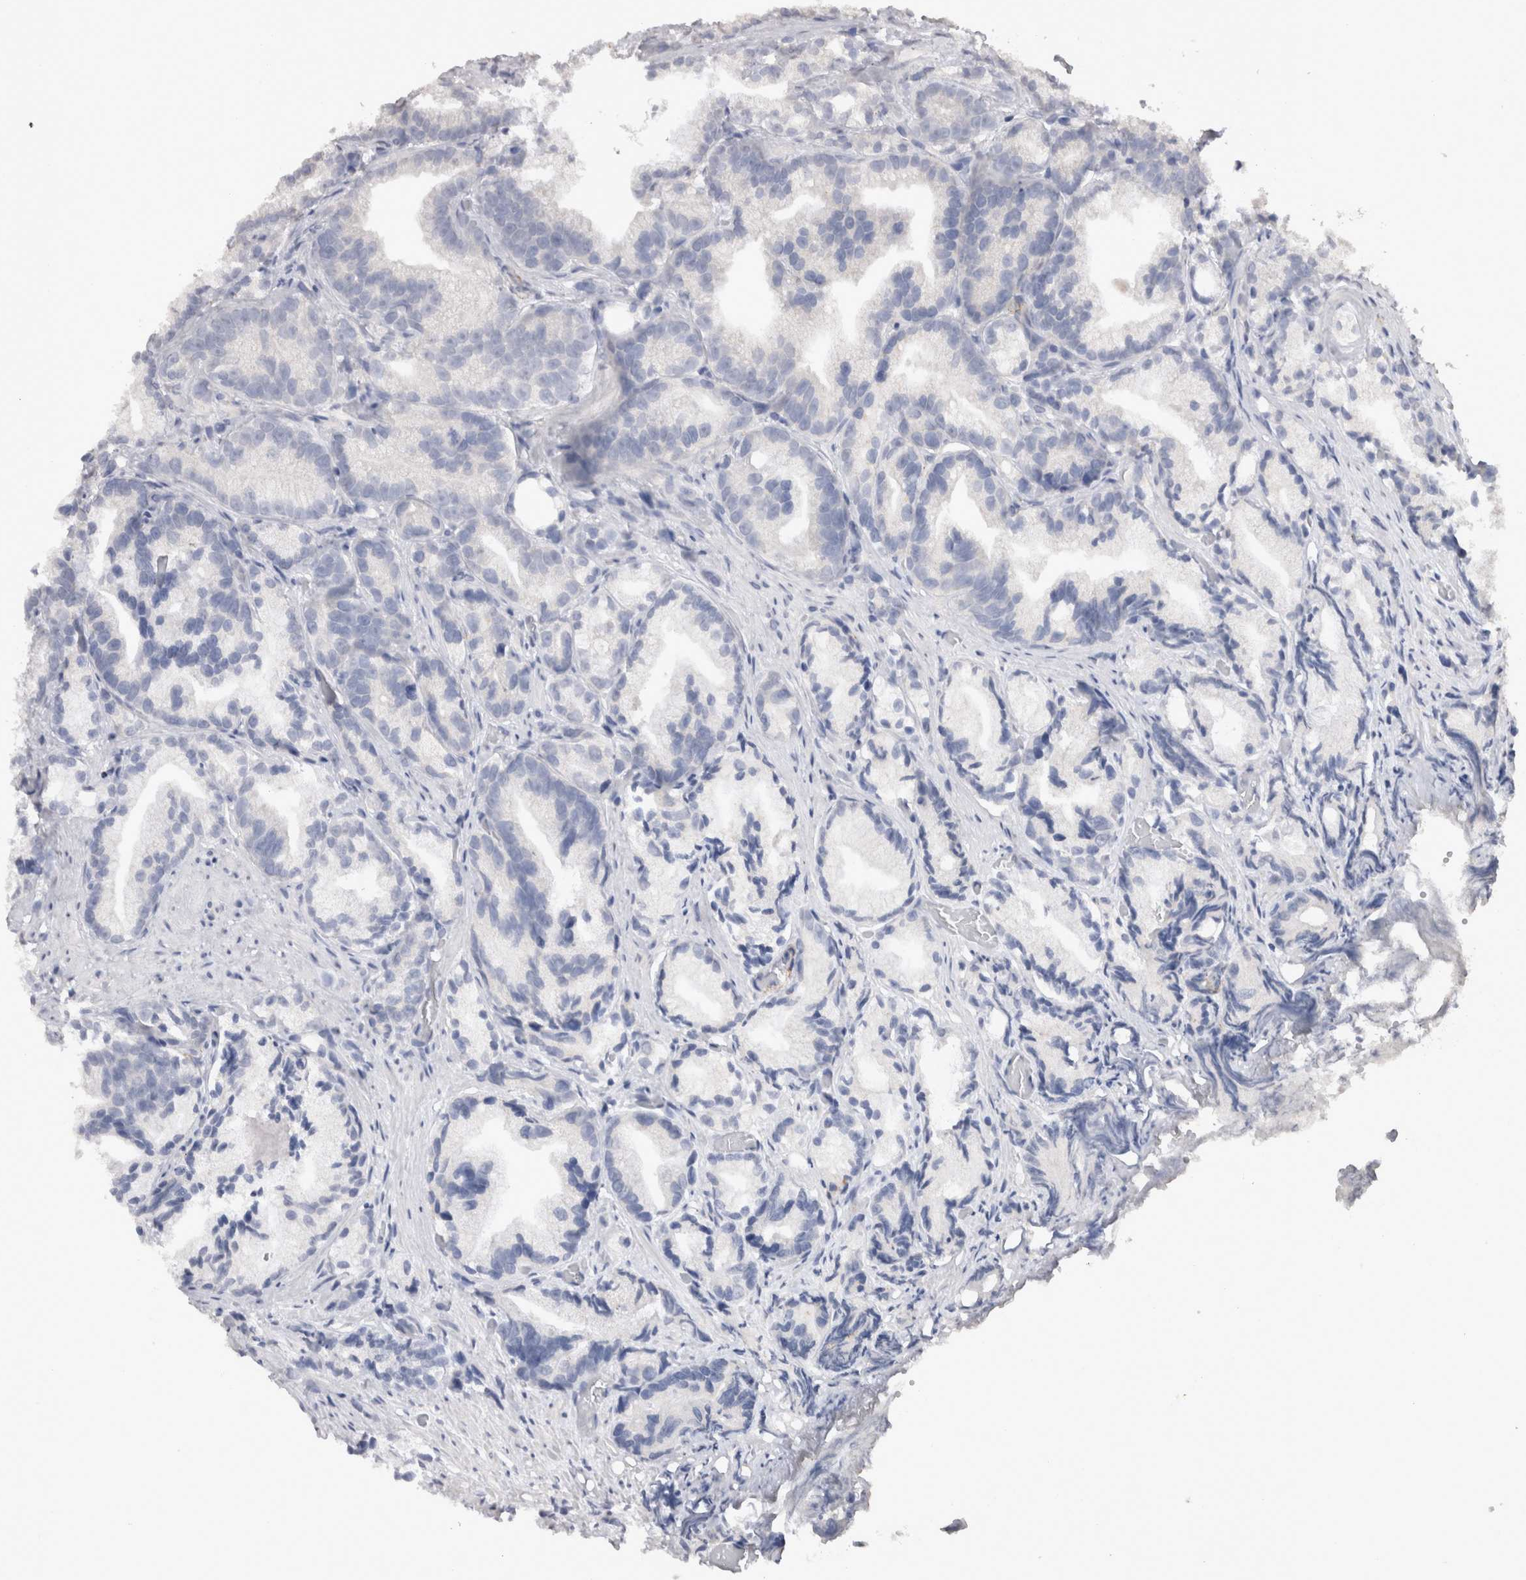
{"staining": {"intensity": "negative", "quantity": "none", "location": "none"}, "tissue": "prostate cancer", "cell_type": "Tumor cells", "image_type": "cancer", "snomed": [{"axis": "morphology", "description": "Adenocarcinoma, Low grade"}, {"axis": "topography", "description": "Prostate"}], "caption": "Low-grade adenocarcinoma (prostate) was stained to show a protein in brown. There is no significant positivity in tumor cells.", "gene": "CDH6", "patient": {"sex": "male", "age": 89}}